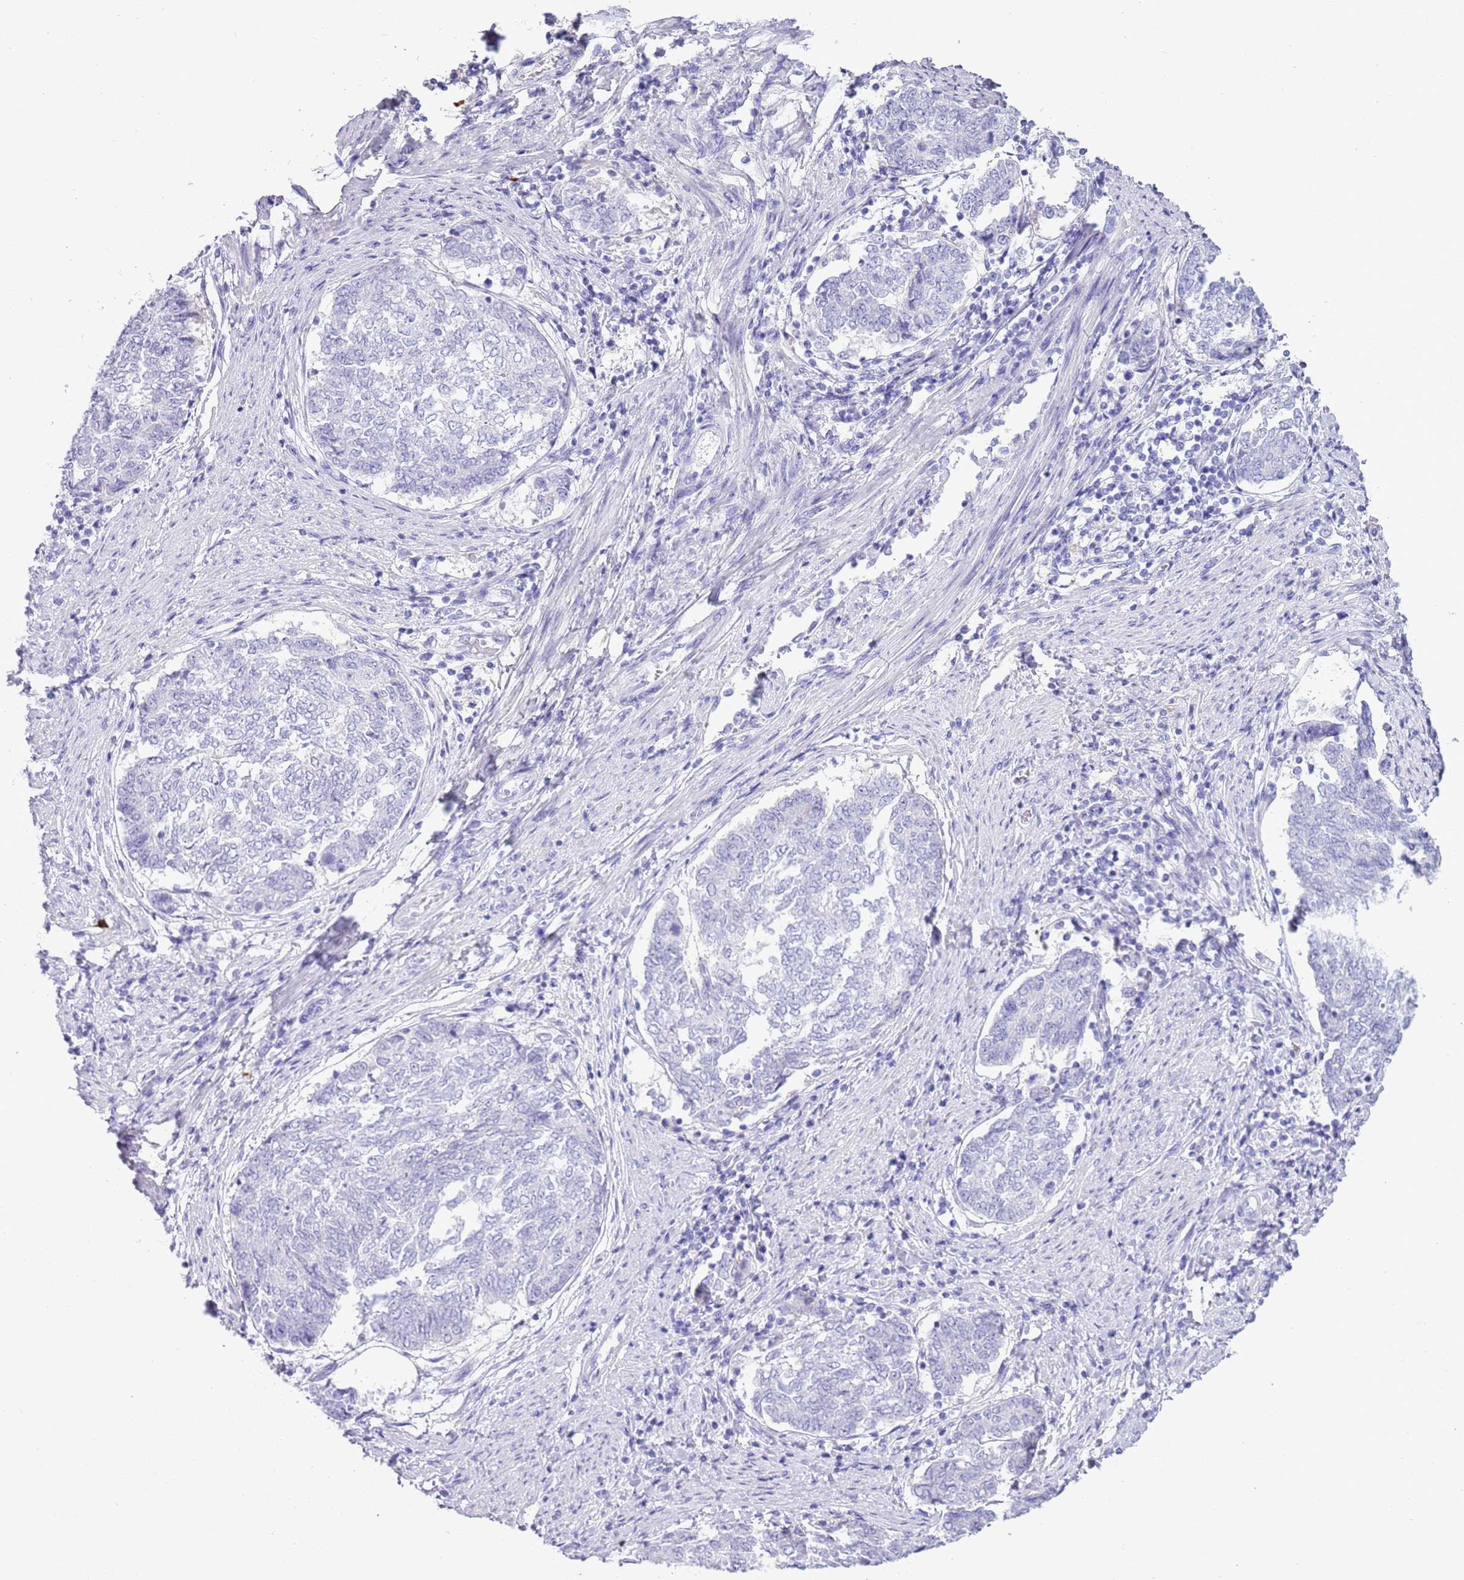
{"staining": {"intensity": "negative", "quantity": "none", "location": "none"}, "tissue": "endometrial cancer", "cell_type": "Tumor cells", "image_type": "cancer", "snomed": [{"axis": "morphology", "description": "Adenocarcinoma, NOS"}, {"axis": "topography", "description": "Endometrium"}], "caption": "Endometrial adenocarcinoma was stained to show a protein in brown. There is no significant expression in tumor cells.", "gene": "IGKV3D-11", "patient": {"sex": "female", "age": 80}}